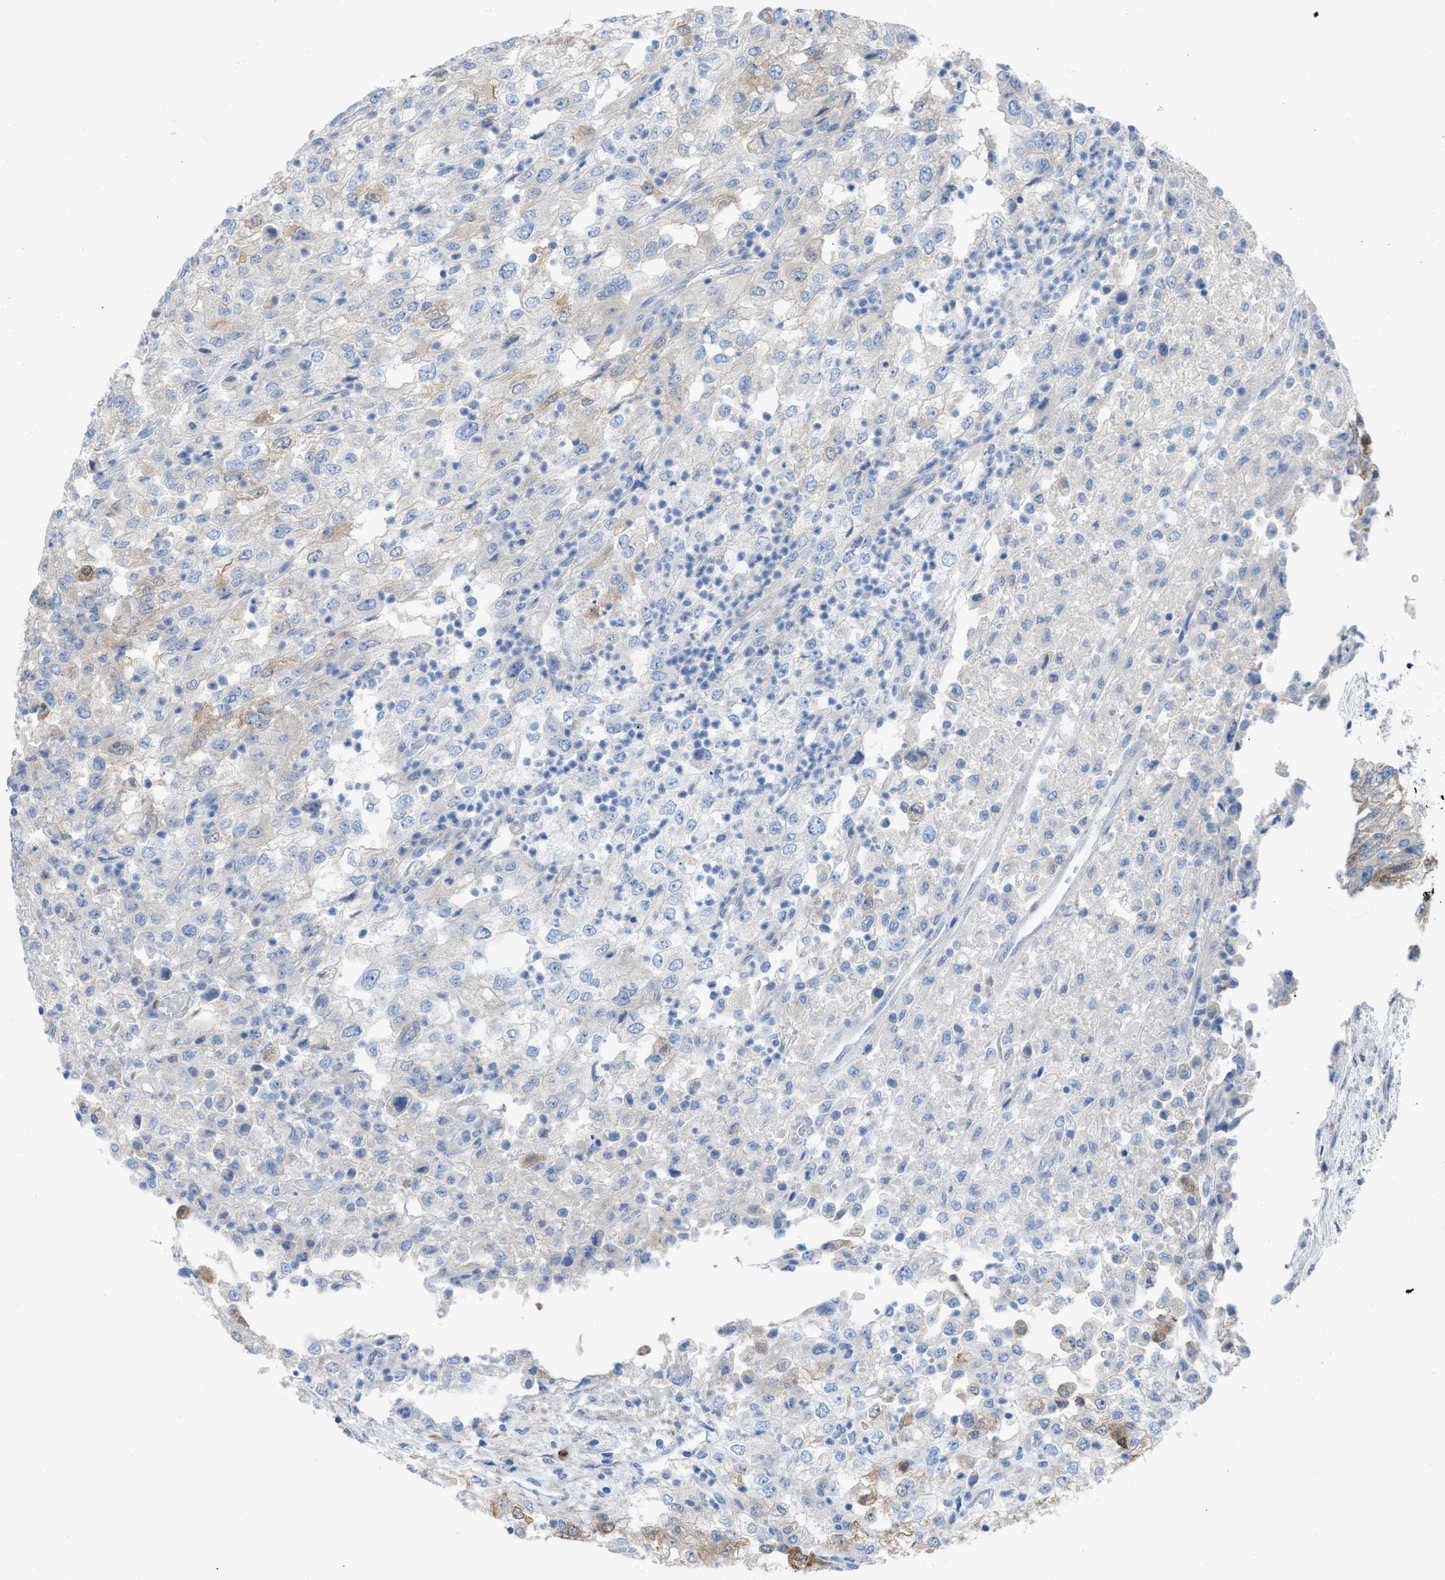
{"staining": {"intensity": "weak", "quantity": "<25%", "location": "cytoplasmic/membranous"}, "tissue": "renal cancer", "cell_type": "Tumor cells", "image_type": "cancer", "snomed": [{"axis": "morphology", "description": "Adenocarcinoma, NOS"}, {"axis": "topography", "description": "Kidney"}], "caption": "DAB immunohistochemical staining of human renal cancer (adenocarcinoma) demonstrates no significant staining in tumor cells. (DAB (3,3'-diaminobenzidine) immunohistochemistry (IHC) with hematoxylin counter stain).", "gene": "ASPA", "patient": {"sex": "female", "age": 54}}